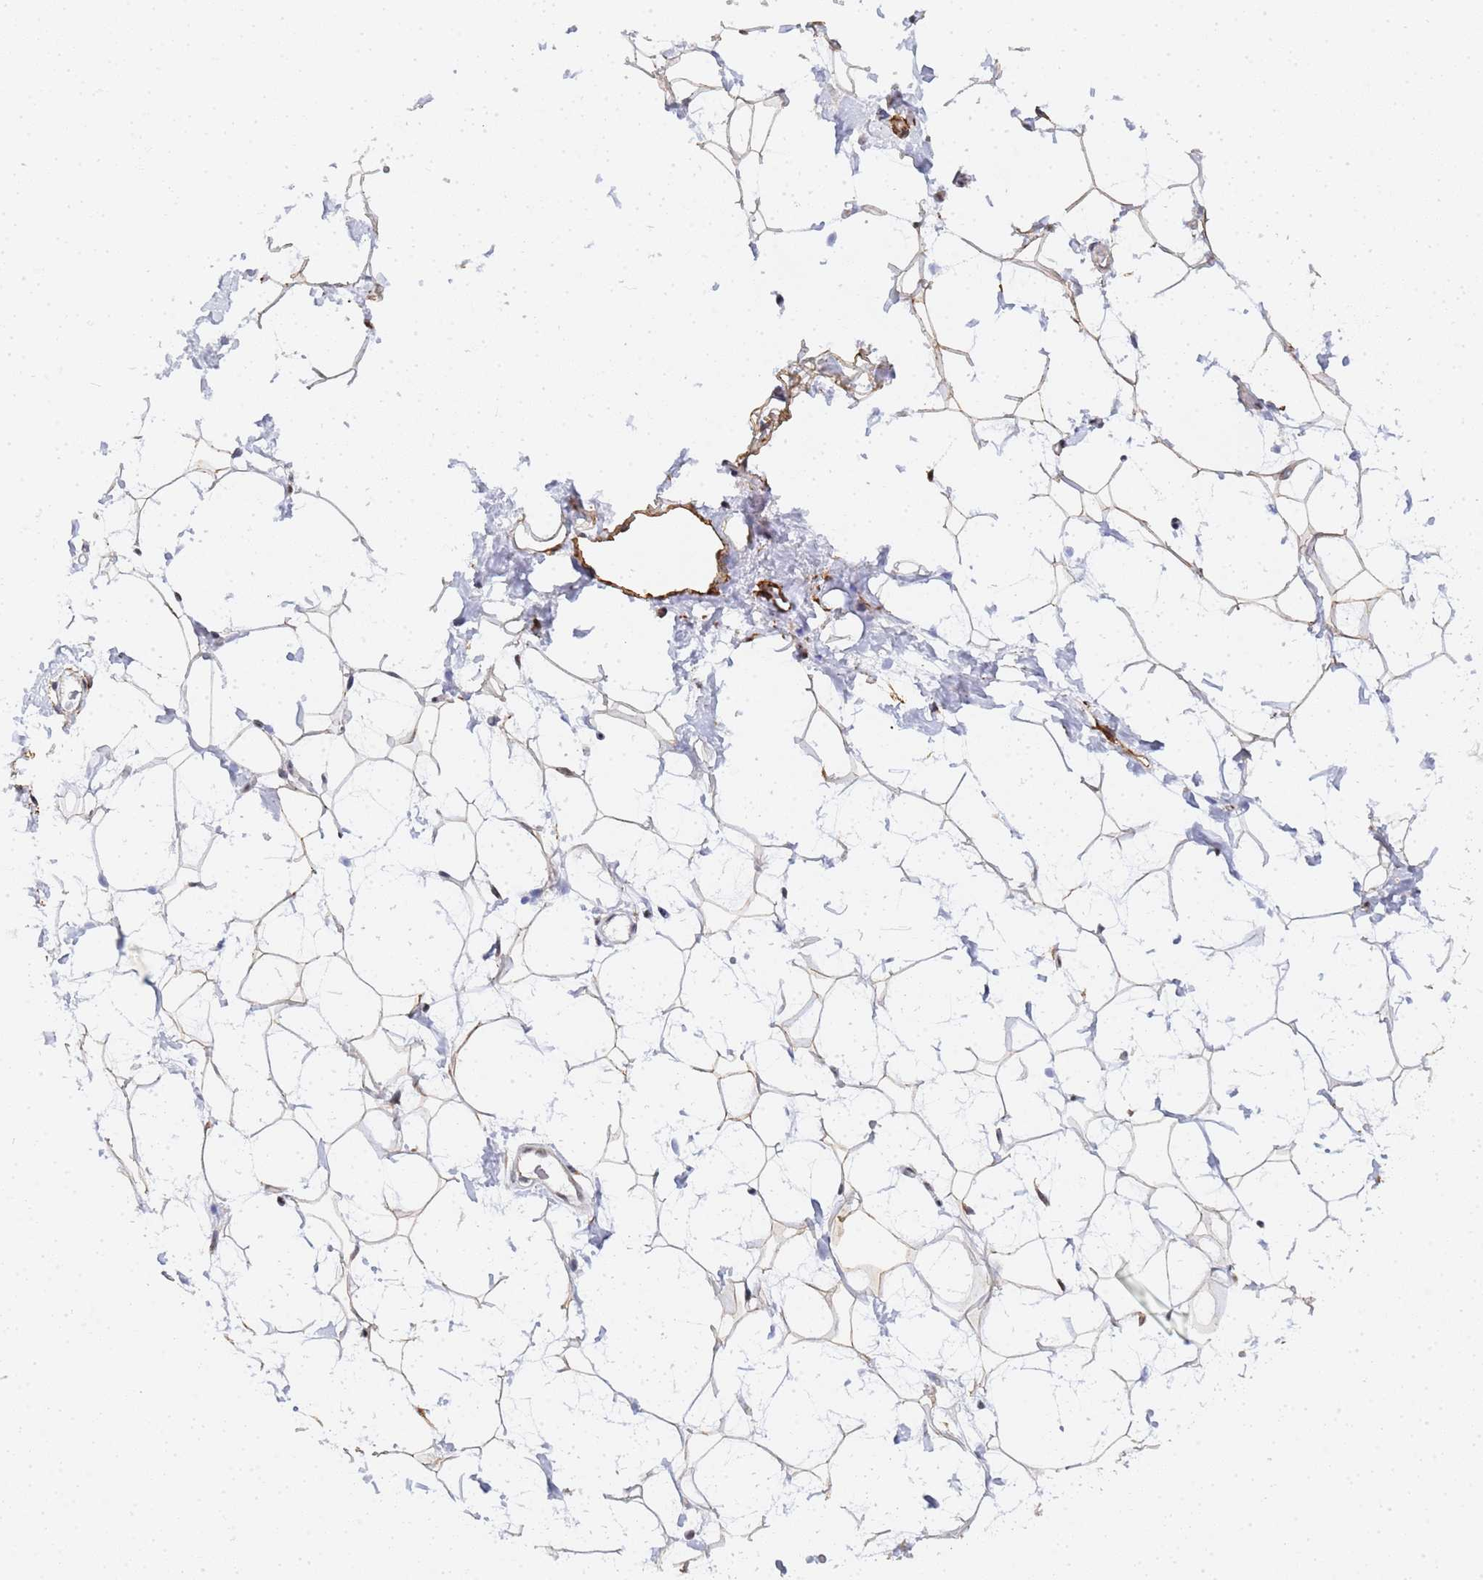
{"staining": {"intensity": "weak", "quantity": "<25%", "location": "cytoplasmic/membranous"}, "tissue": "adipose tissue", "cell_type": "Adipocytes", "image_type": "normal", "snomed": [{"axis": "morphology", "description": "Normal tissue, NOS"}, {"axis": "topography", "description": "Breast"}], "caption": "Adipose tissue stained for a protein using immunohistochemistry displays no staining adipocytes.", "gene": "PRRT4", "patient": {"sex": "female", "age": 26}}